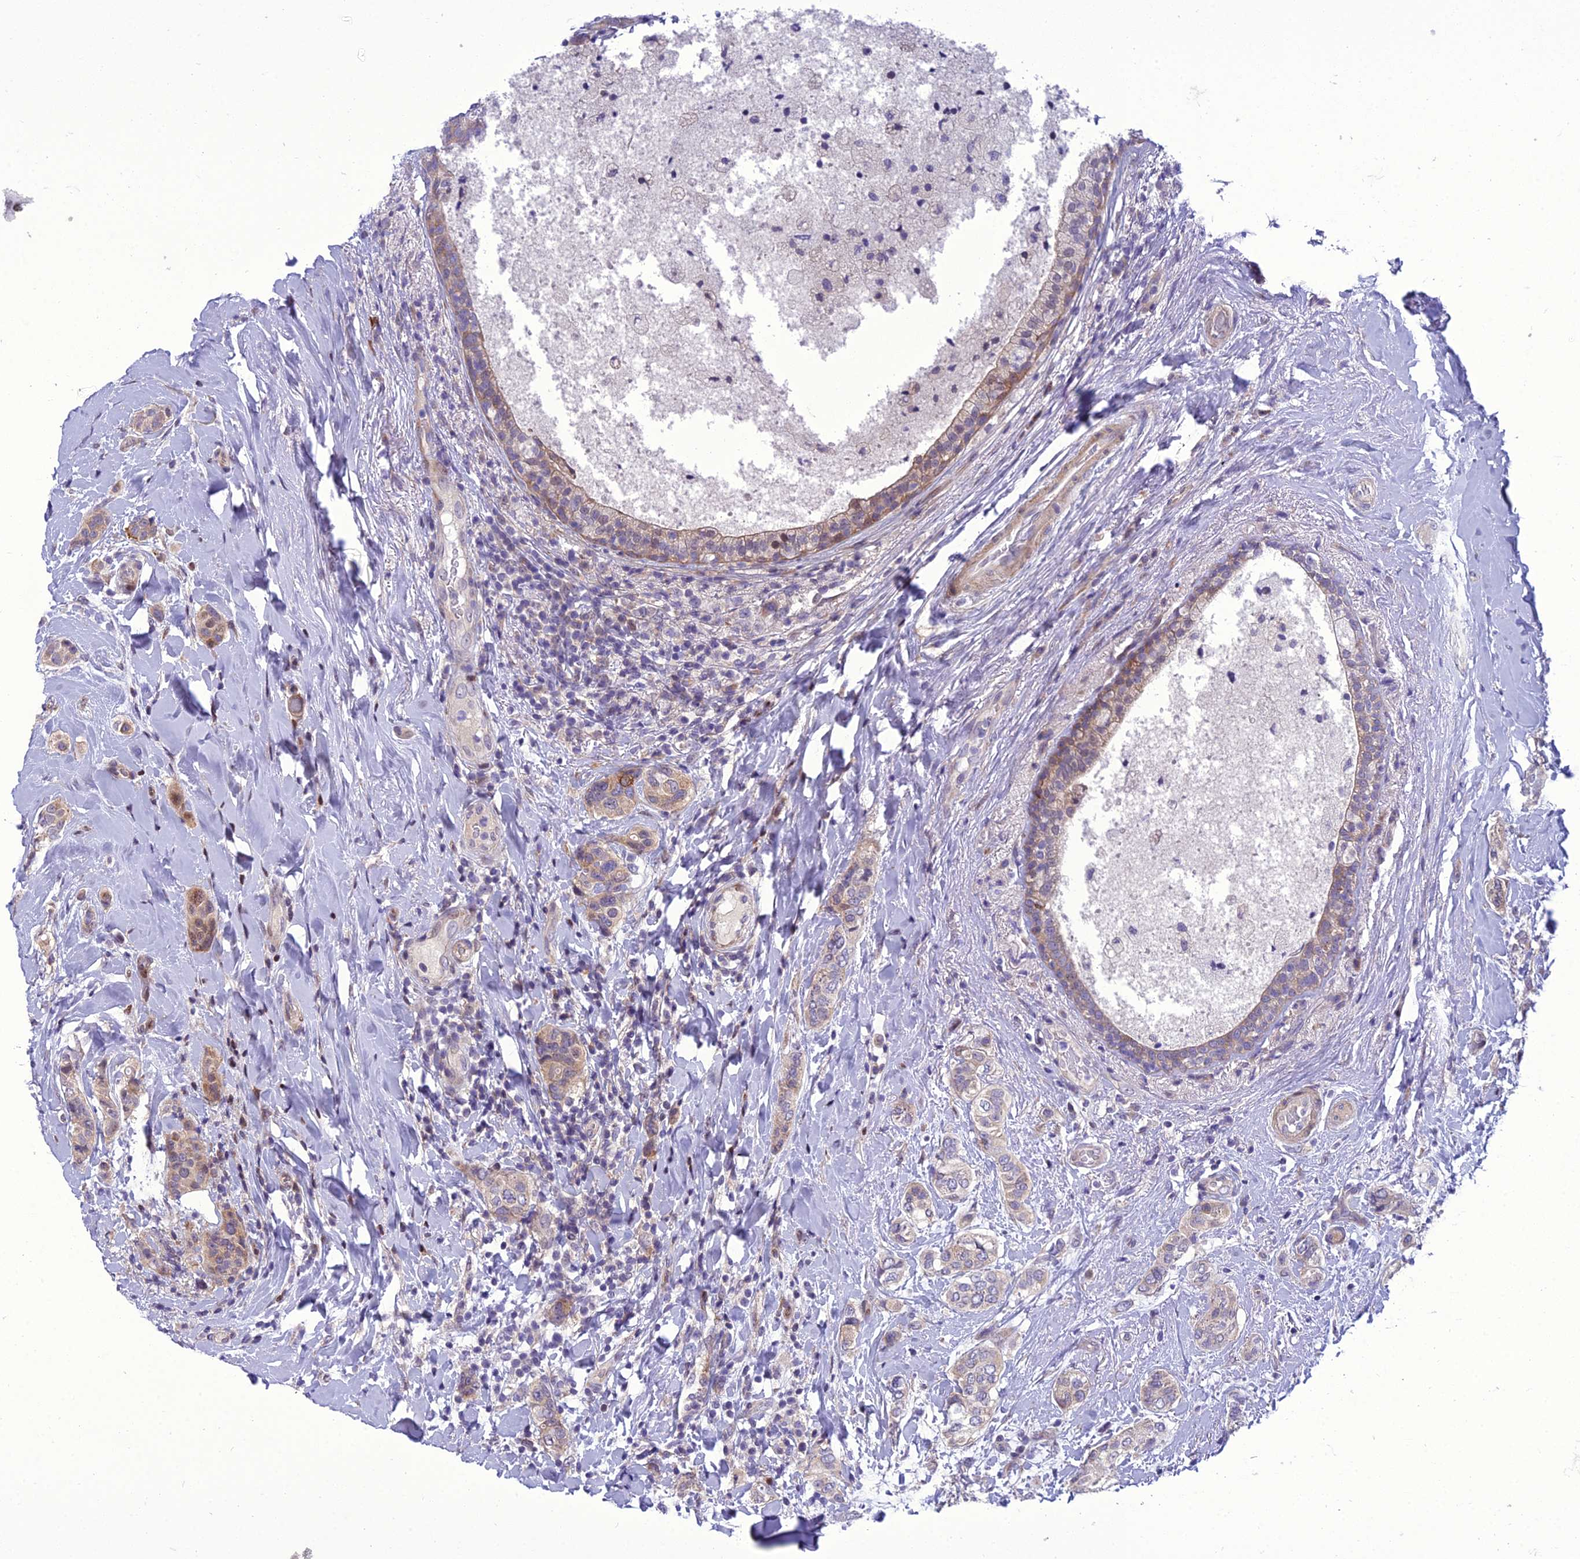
{"staining": {"intensity": "moderate", "quantity": "25%-75%", "location": "cytoplasmic/membranous,nuclear"}, "tissue": "breast cancer", "cell_type": "Tumor cells", "image_type": "cancer", "snomed": [{"axis": "morphology", "description": "Lobular carcinoma"}, {"axis": "topography", "description": "Breast"}], "caption": "DAB immunohistochemical staining of breast lobular carcinoma demonstrates moderate cytoplasmic/membranous and nuclear protein staining in approximately 25%-75% of tumor cells. (DAB (3,3'-diaminobenzidine) IHC, brown staining for protein, blue staining for nuclei).", "gene": "GAB4", "patient": {"sex": "female", "age": 51}}